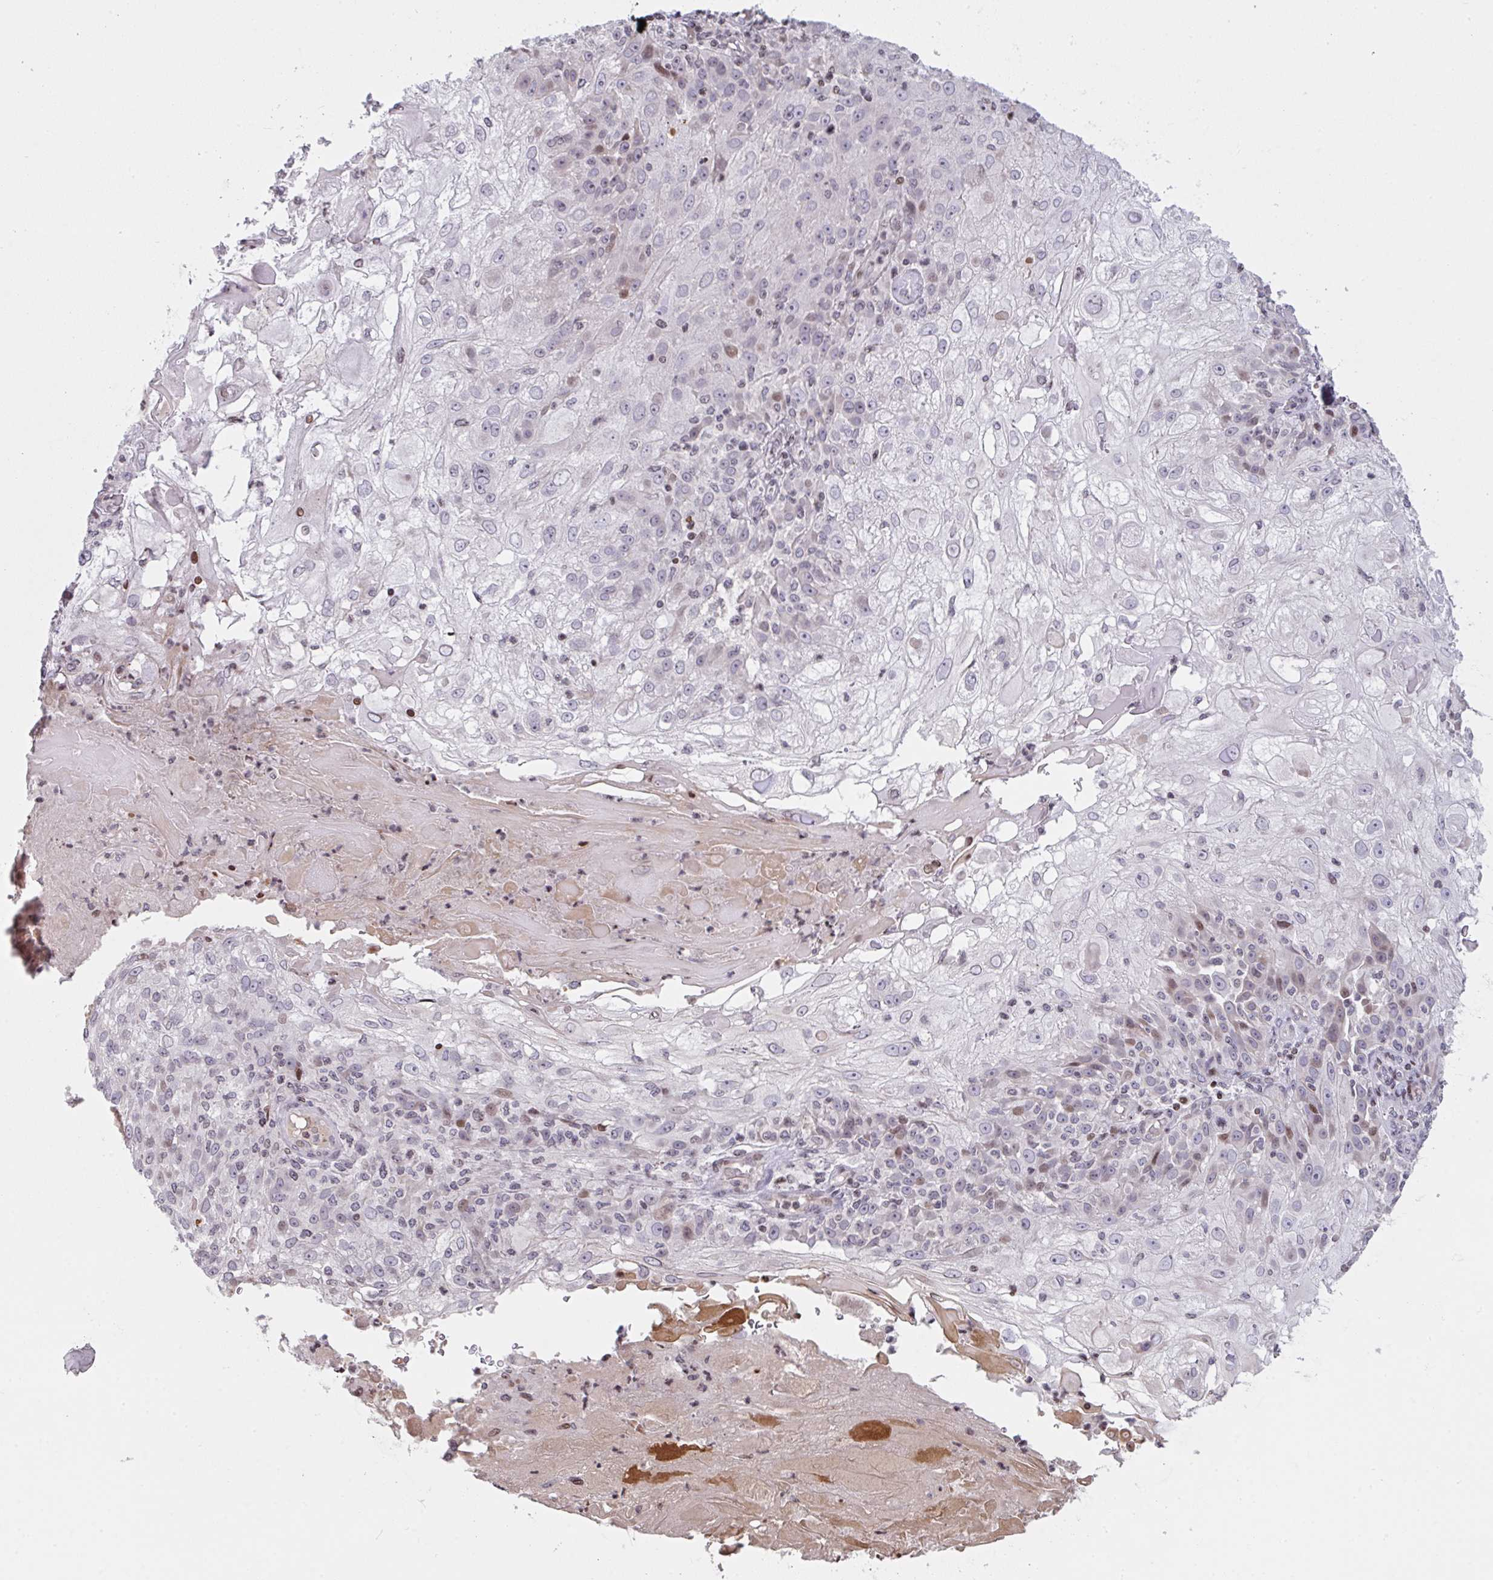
{"staining": {"intensity": "weak", "quantity": "<25%", "location": "nuclear"}, "tissue": "skin cancer", "cell_type": "Tumor cells", "image_type": "cancer", "snomed": [{"axis": "morphology", "description": "Normal tissue, NOS"}, {"axis": "morphology", "description": "Squamous cell carcinoma, NOS"}, {"axis": "topography", "description": "Skin"}], "caption": "This is an IHC photomicrograph of skin cancer. There is no staining in tumor cells.", "gene": "PCDHB8", "patient": {"sex": "female", "age": 83}}